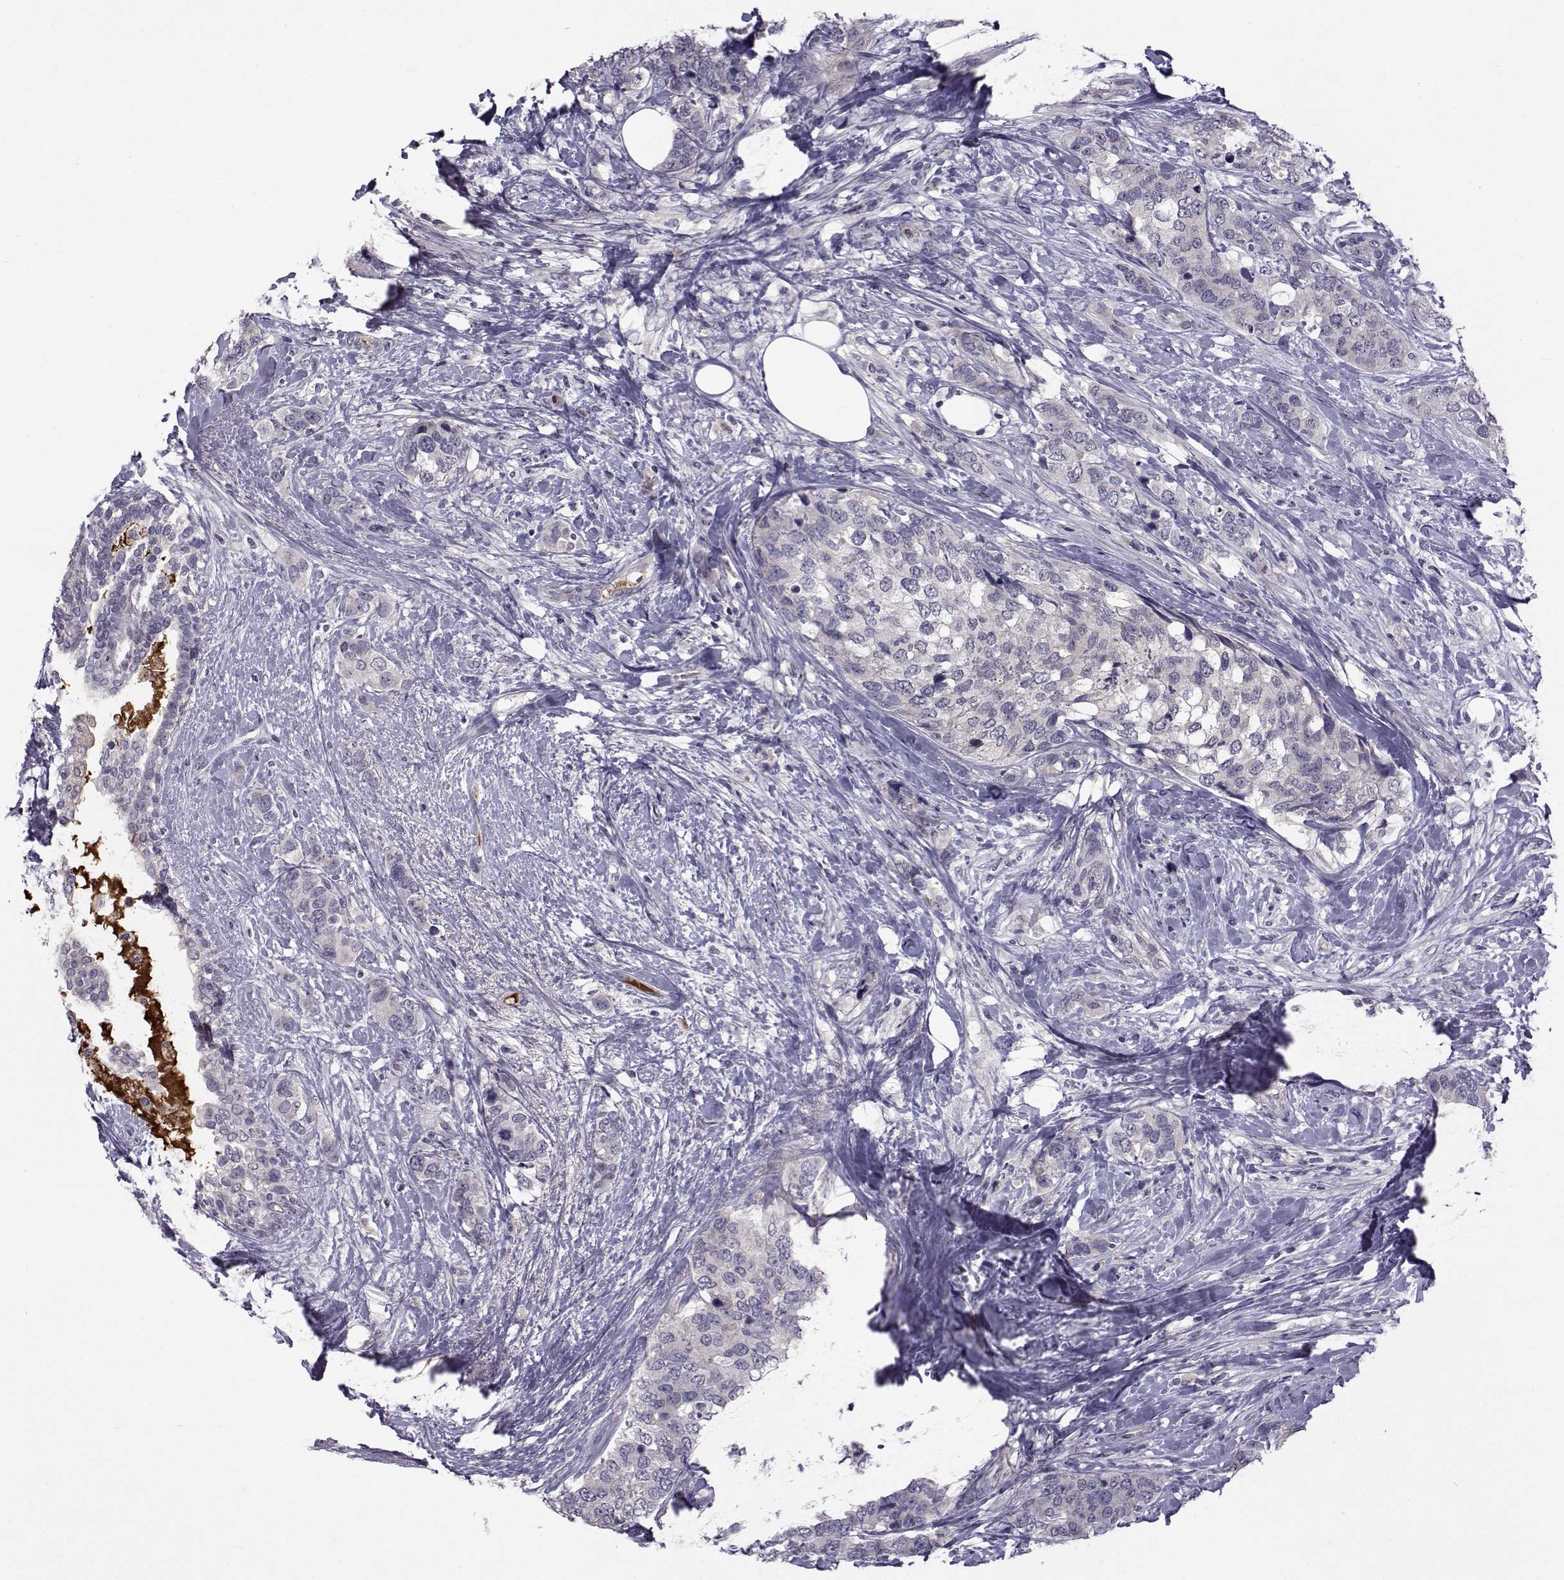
{"staining": {"intensity": "negative", "quantity": "none", "location": "none"}, "tissue": "breast cancer", "cell_type": "Tumor cells", "image_type": "cancer", "snomed": [{"axis": "morphology", "description": "Lobular carcinoma"}, {"axis": "topography", "description": "Breast"}], "caption": "Tumor cells show no significant protein expression in breast lobular carcinoma. (DAB (3,3'-diaminobenzidine) immunohistochemistry (IHC) visualized using brightfield microscopy, high magnification).", "gene": "TNFRSF11B", "patient": {"sex": "female", "age": 59}}